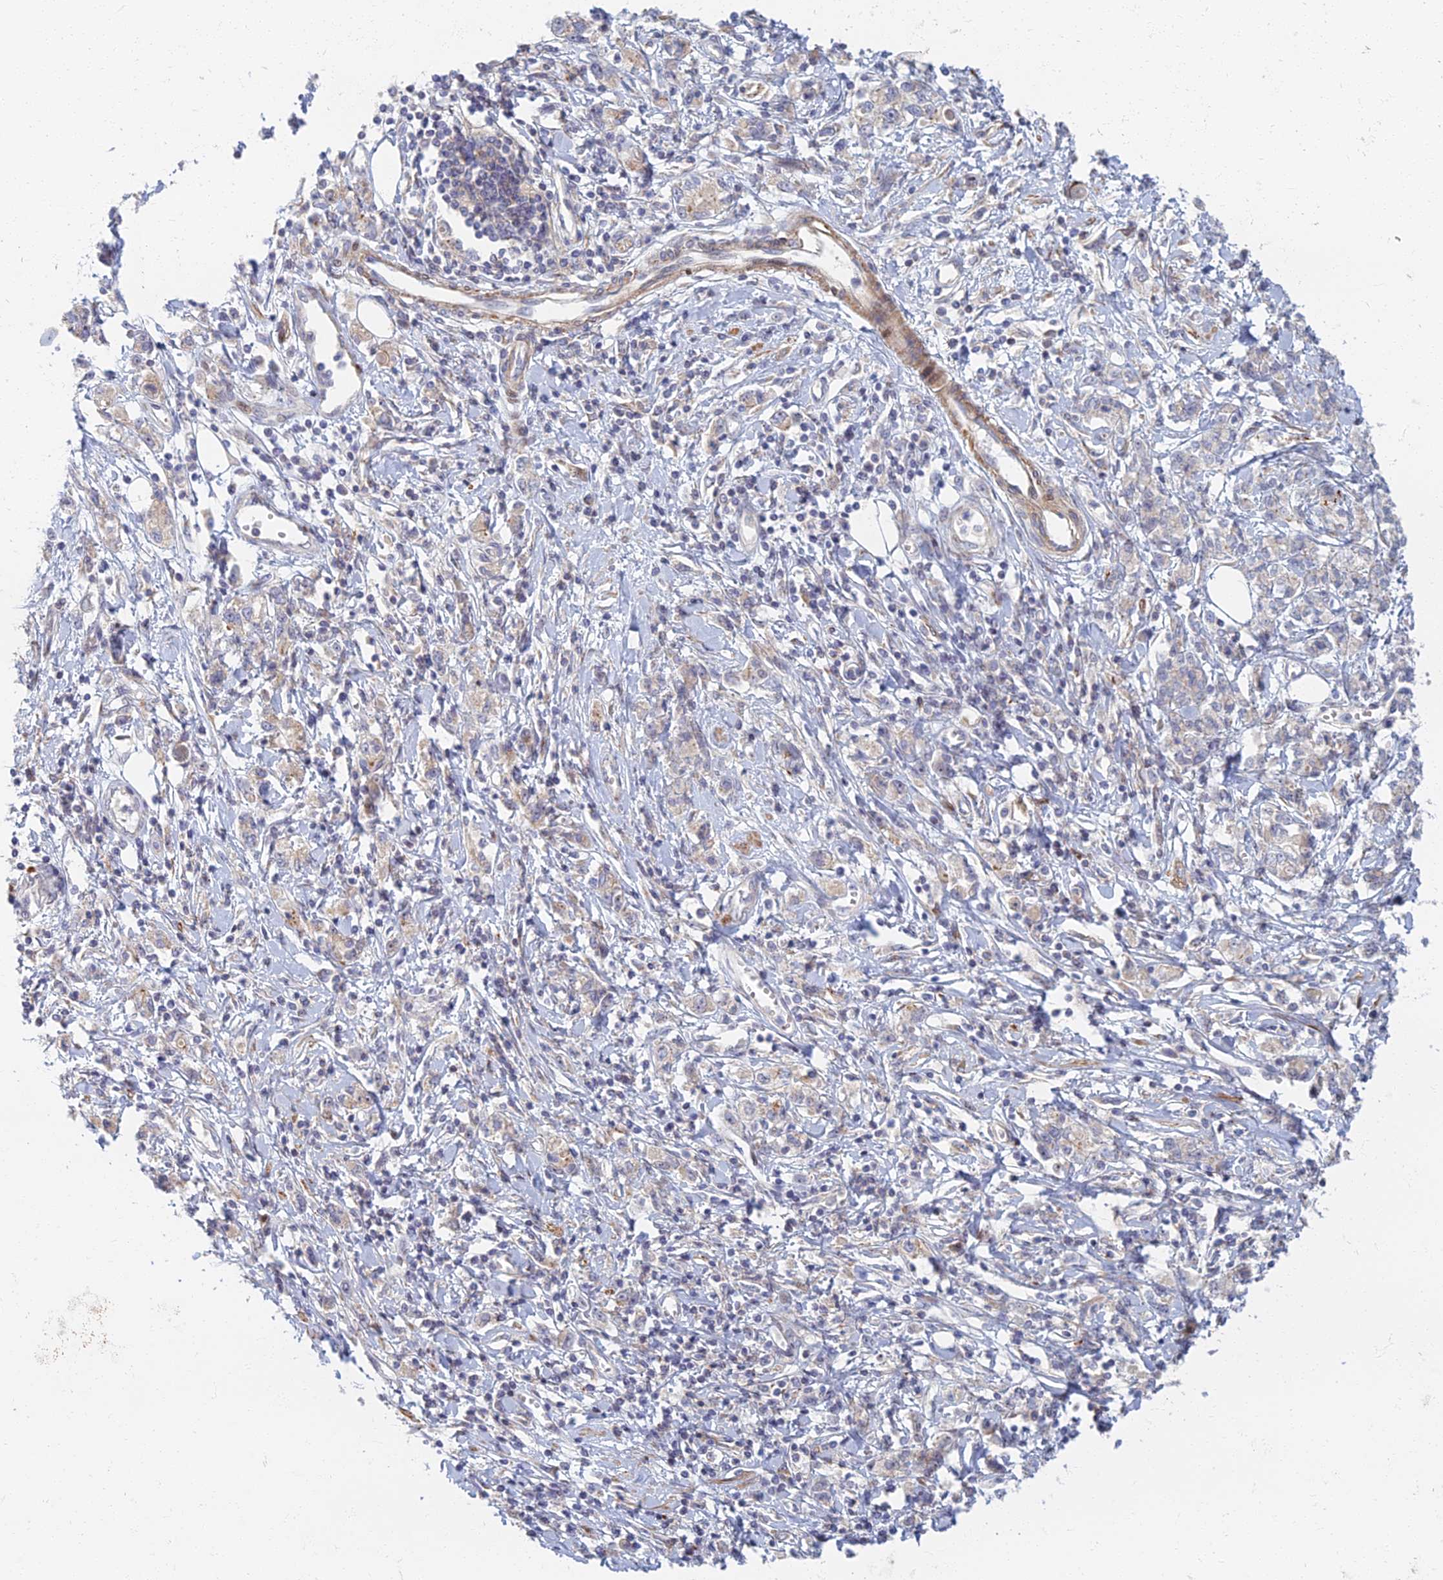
{"staining": {"intensity": "weak", "quantity": "<25%", "location": "cytoplasmic/membranous"}, "tissue": "stomach cancer", "cell_type": "Tumor cells", "image_type": "cancer", "snomed": [{"axis": "morphology", "description": "Adenocarcinoma, NOS"}, {"axis": "topography", "description": "Stomach"}], "caption": "A histopathology image of stomach cancer (adenocarcinoma) stained for a protein displays no brown staining in tumor cells.", "gene": "C15orf40", "patient": {"sex": "female", "age": 76}}